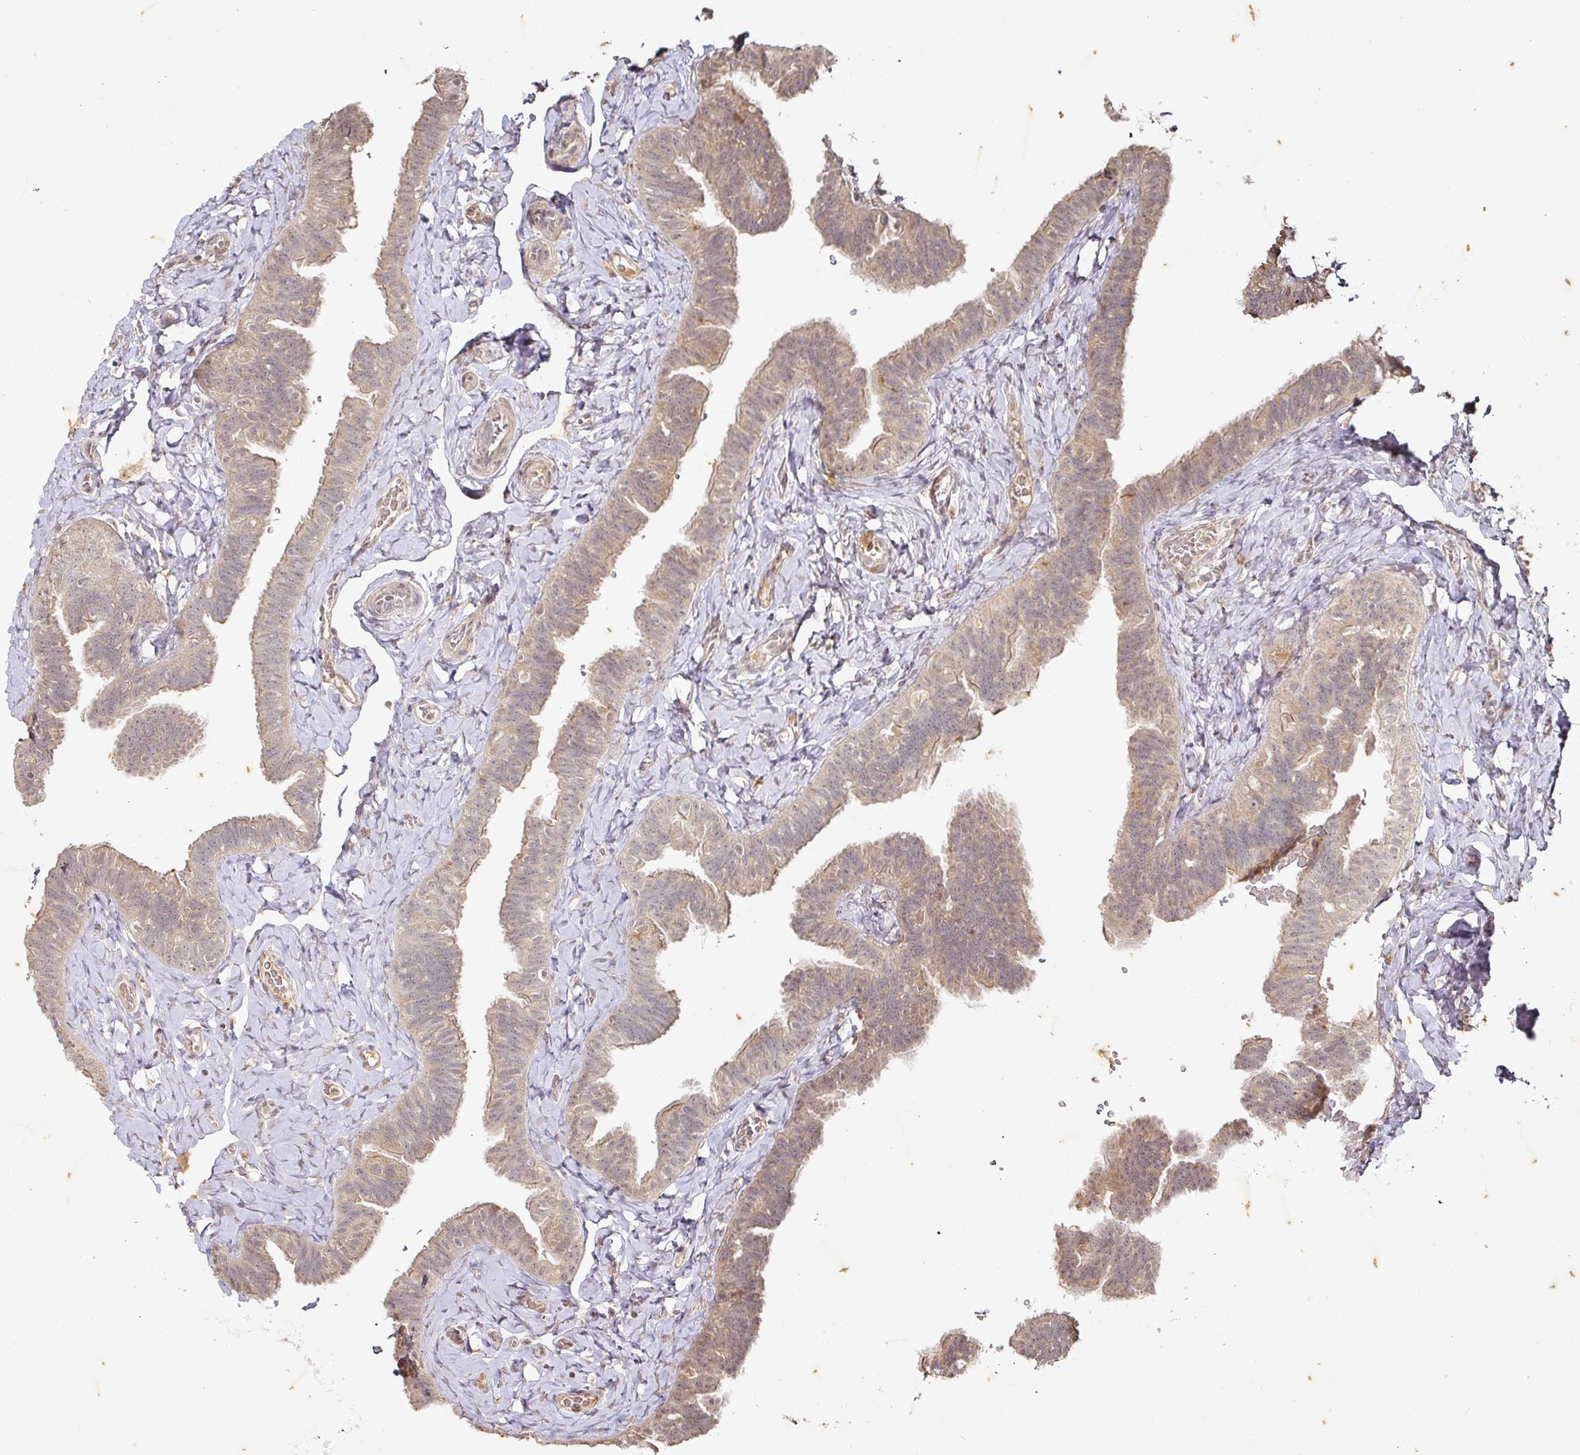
{"staining": {"intensity": "weak", "quantity": "25%-75%", "location": "cytoplasmic/membranous"}, "tissue": "fallopian tube", "cell_type": "Glandular cells", "image_type": "normal", "snomed": [{"axis": "morphology", "description": "Normal tissue, NOS"}, {"axis": "topography", "description": "Fallopian tube"}], "caption": "Fallopian tube stained with a brown dye exhibits weak cytoplasmic/membranous positive staining in approximately 25%-75% of glandular cells.", "gene": "CAPN5", "patient": {"sex": "female", "age": 39}}